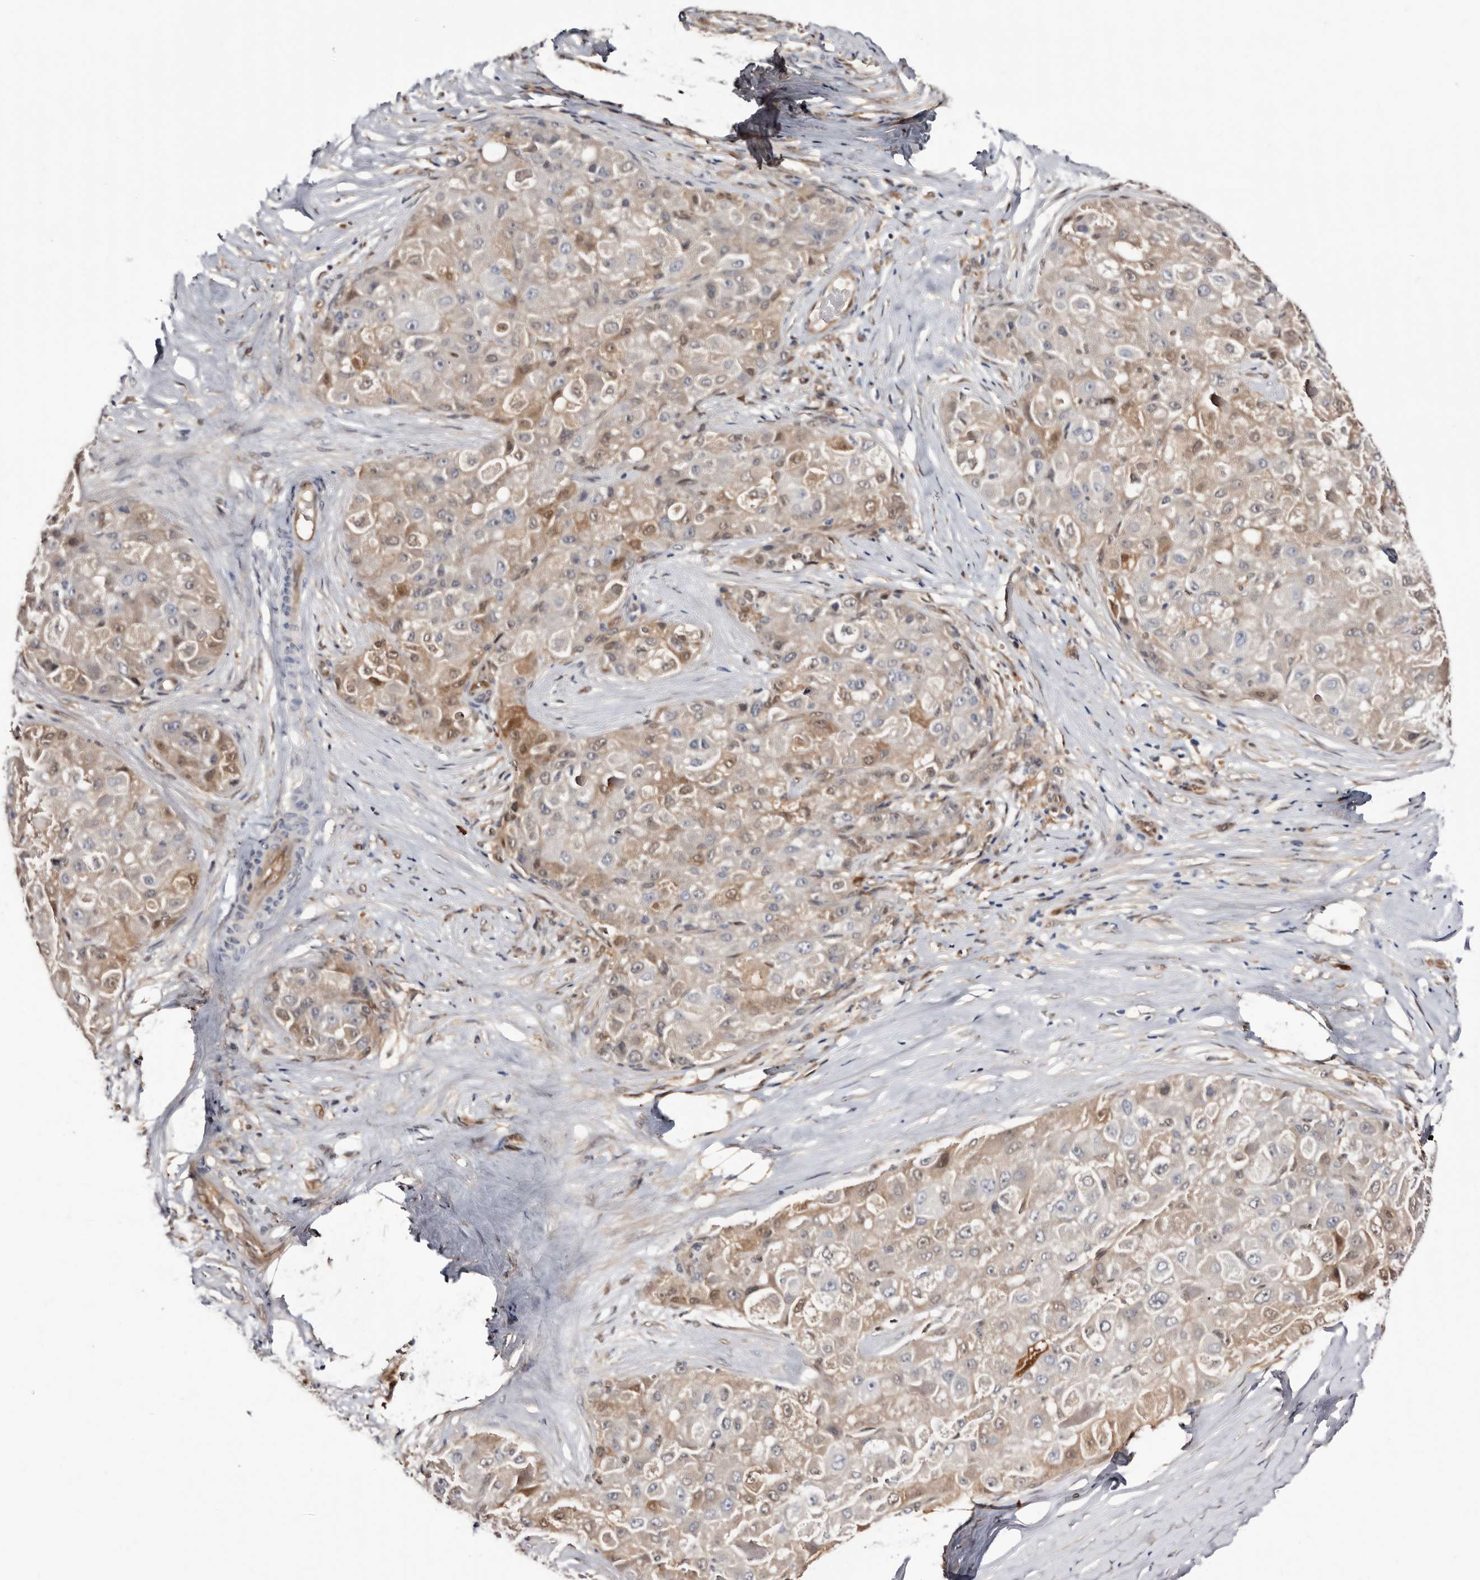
{"staining": {"intensity": "weak", "quantity": "25%-75%", "location": "cytoplasmic/membranous"}, "tissue": "liver cancer", "cell_type": "Tumor cells", "image_type": "cancer", "snomed": [{"axis": "morphology", "description": "Carcinoma, Hepatocellular, NOS"}, {"axis": "topography", "description": "Liver"}], "caption": "Immunohistochemical staining of human hepatocellular carcinoma (liver) reveals weak cytoplasmic/membranous protein expression in approximately 25%-75% of tumor cells. (DAB (3,3'-diaminobenzidine) IHC with brightfield microscopy, high magnification).", "gene": "TP53I3", "patient": {"sex": "male", "age": 80}}